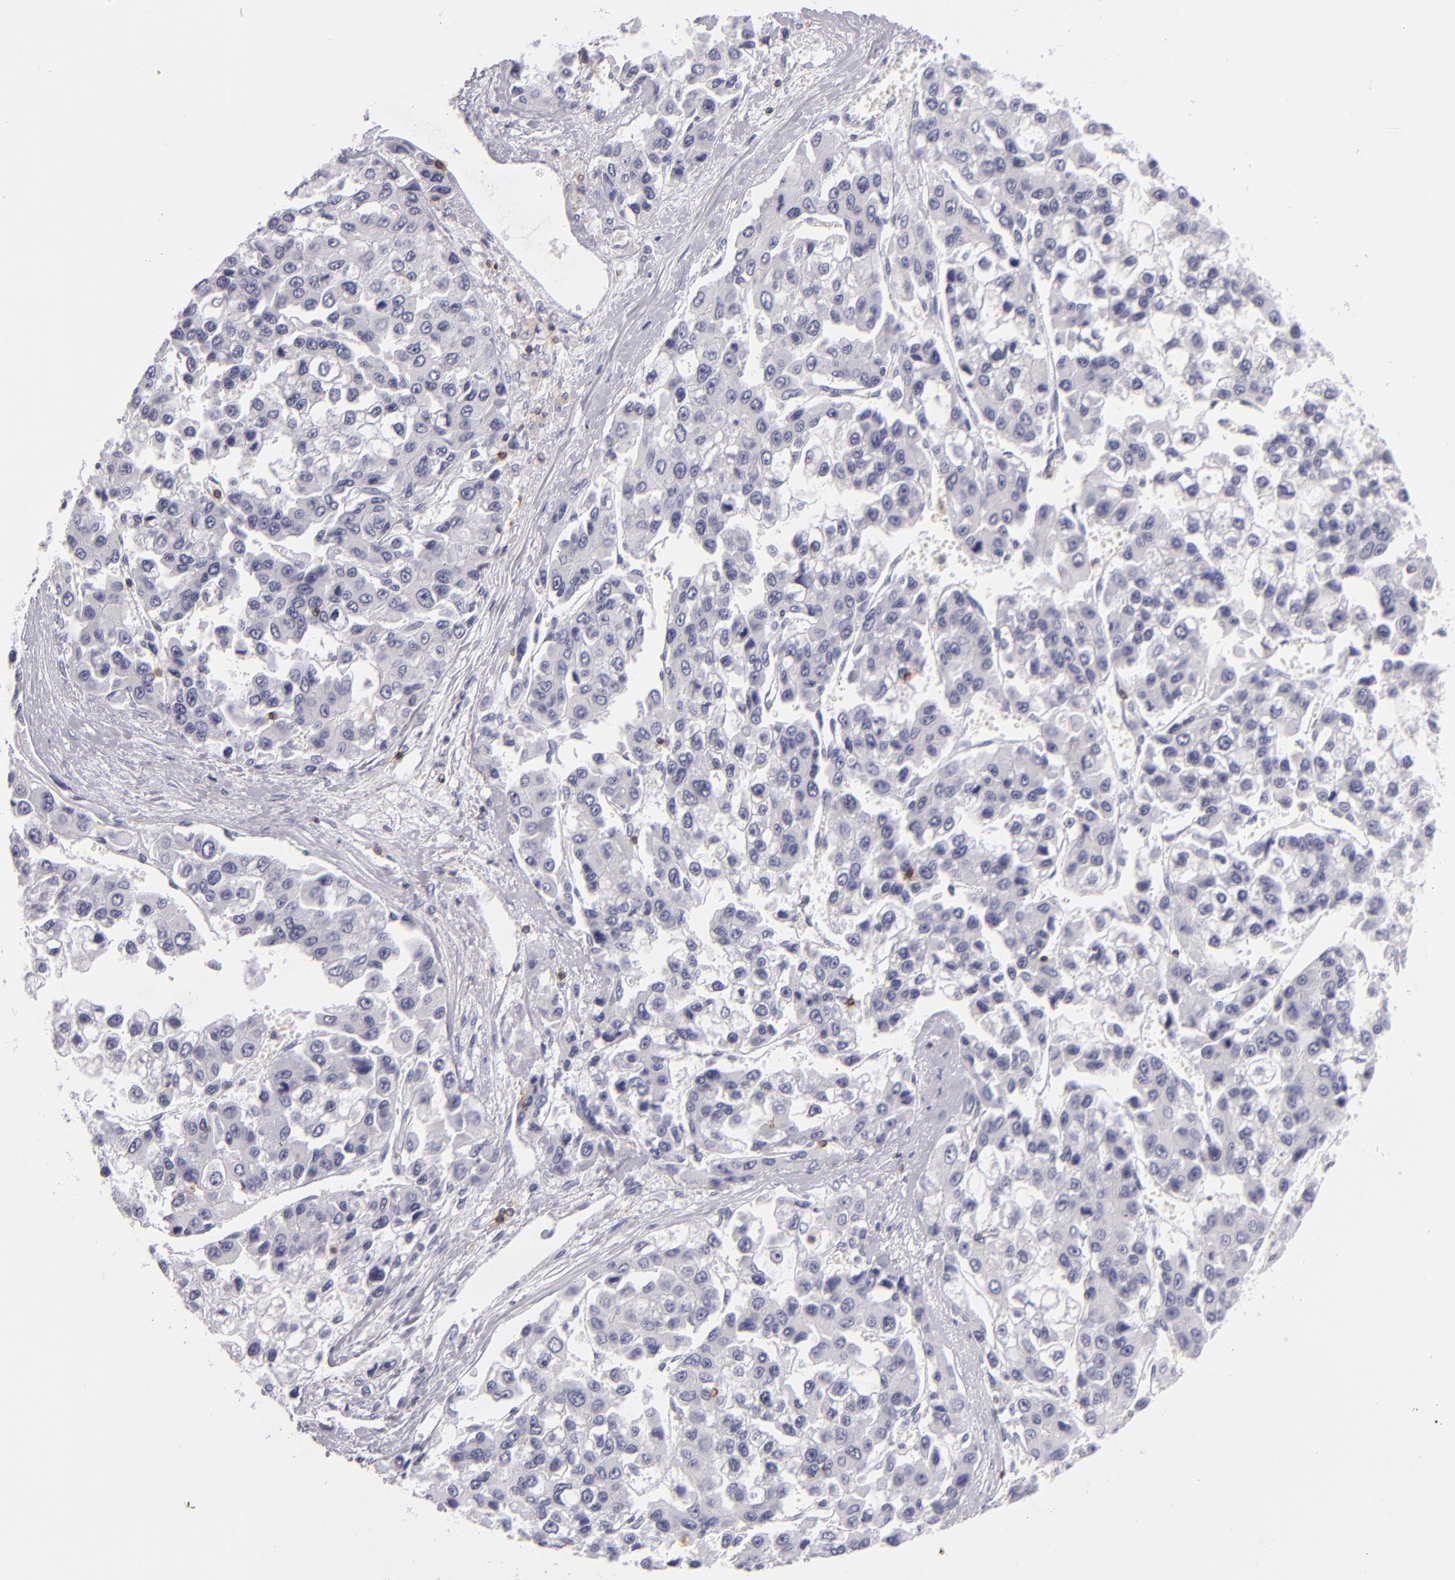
{"staining": {"intensity": "negative", "quantity": "none", "location": "none"}, "tissue": "liver cancer", "cell_type": "Tumor cells", "image_type": "cancer", "snomed": [{"axis": "morphology", "description": "Carcinoma, Hepatocellular, NOS"}, {"axis": "topography", "description": "Liver"}], "caption": "Tumor cells show no significant expression in hepatocellular carcinoma (liver).", "gene": "CD48", "patient": {"sex": "female", "age": 66}}